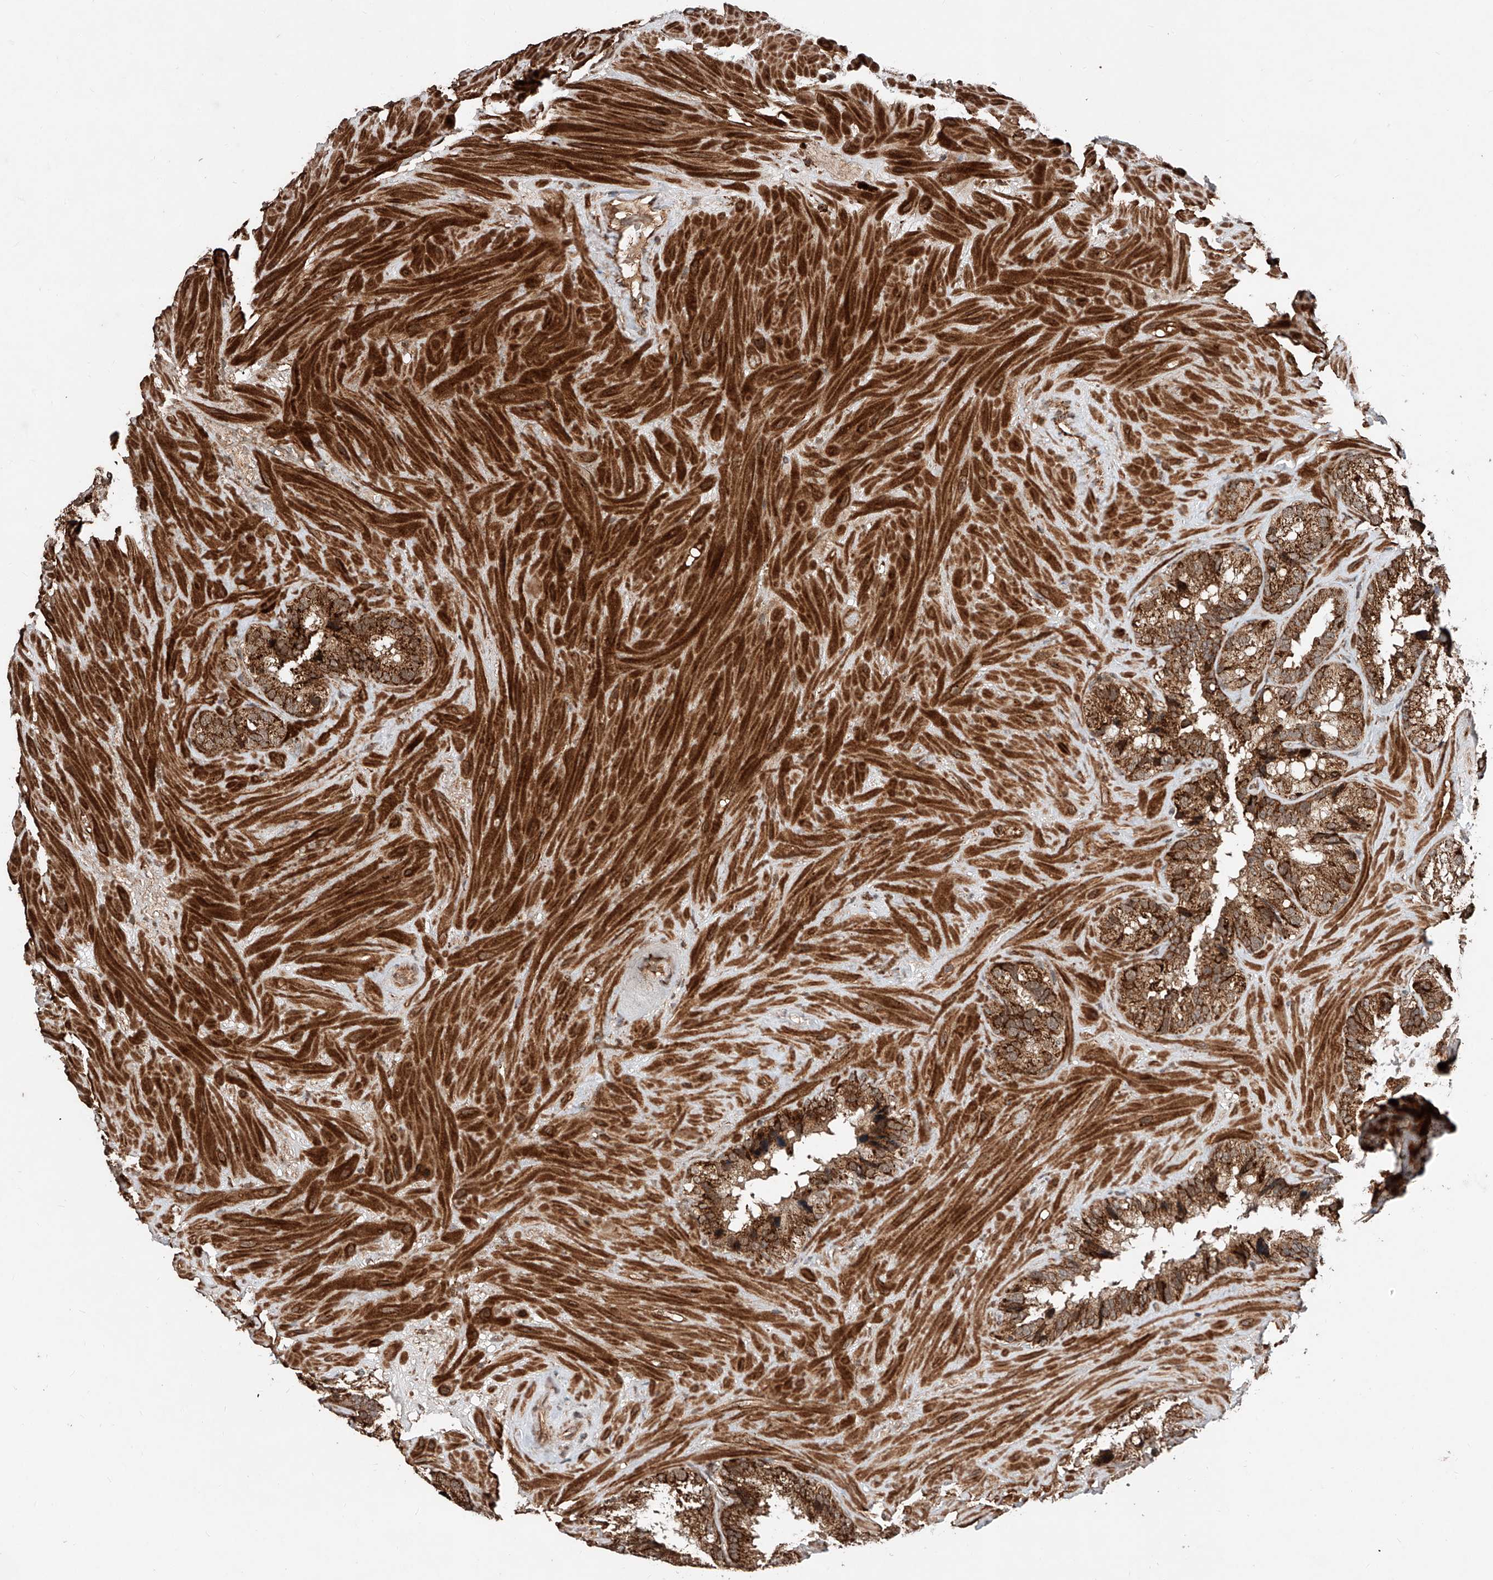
{"staining": {"intensity": "strong", "quantity": ">75%", "location": "cytoplasmic/membranous"}, "tissue": "seminal vesicle", "cell_type": "Glandular cells", "image_type": "normal", "snomed": [{"axis": "morphology", "description": "Normal tissue, NOS"}, {"axis": "topography", "description": "Prostate"}, {"axis": "topography", "description": "Seminal veicle"}], "caption": "Immunohistochemistry image of unremarkable seminal vesicle: human seminal vesicle stained using immunohistochemistry exhibits high levels of strong protein expression localized specifically in the cytoplasmic/membranous of glandular cells, appearing as a cytoplasmic/membranous brown color.", "gene": "ZSCAN29", "patient": {"sex": "male", "age": 68}}